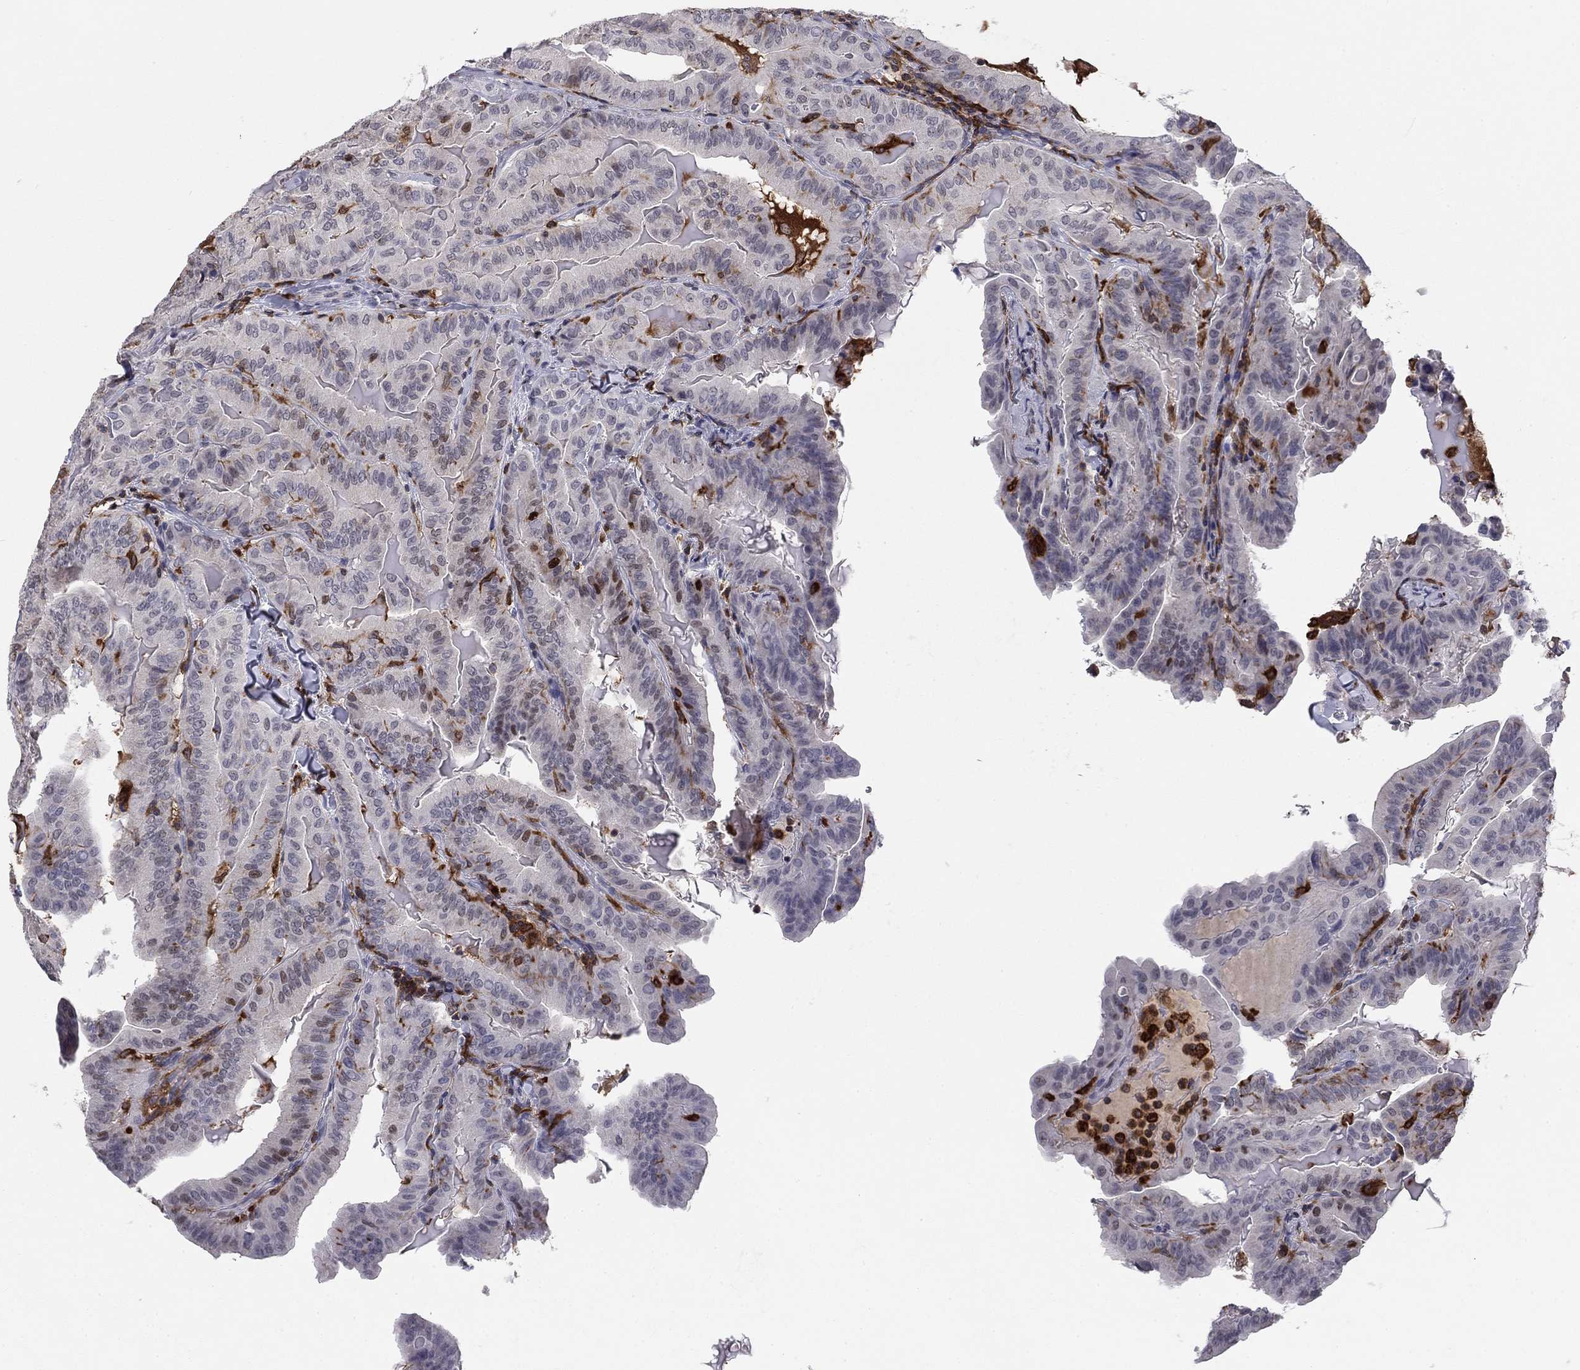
{"staining": {"intensity": "negative", "quantity": "none", "location": "none"}, "tissue": "thyroid cancer", "cell_type": "Tumor cells", "image_type": "cancer", "snomed": [{"axis": "morphology", "description": "Papillary adenocarcinoma, NOS"}, {"axis": "topography", "description": "Thyroid gland"}], "caption": "Immunohistochemical staining of thyroid cancer (papillary adenocarcinoma) exhibits no significant staining in tumor cells.", "gene": "PLCB2", "patient": {"sex": "female", "age": 68}}